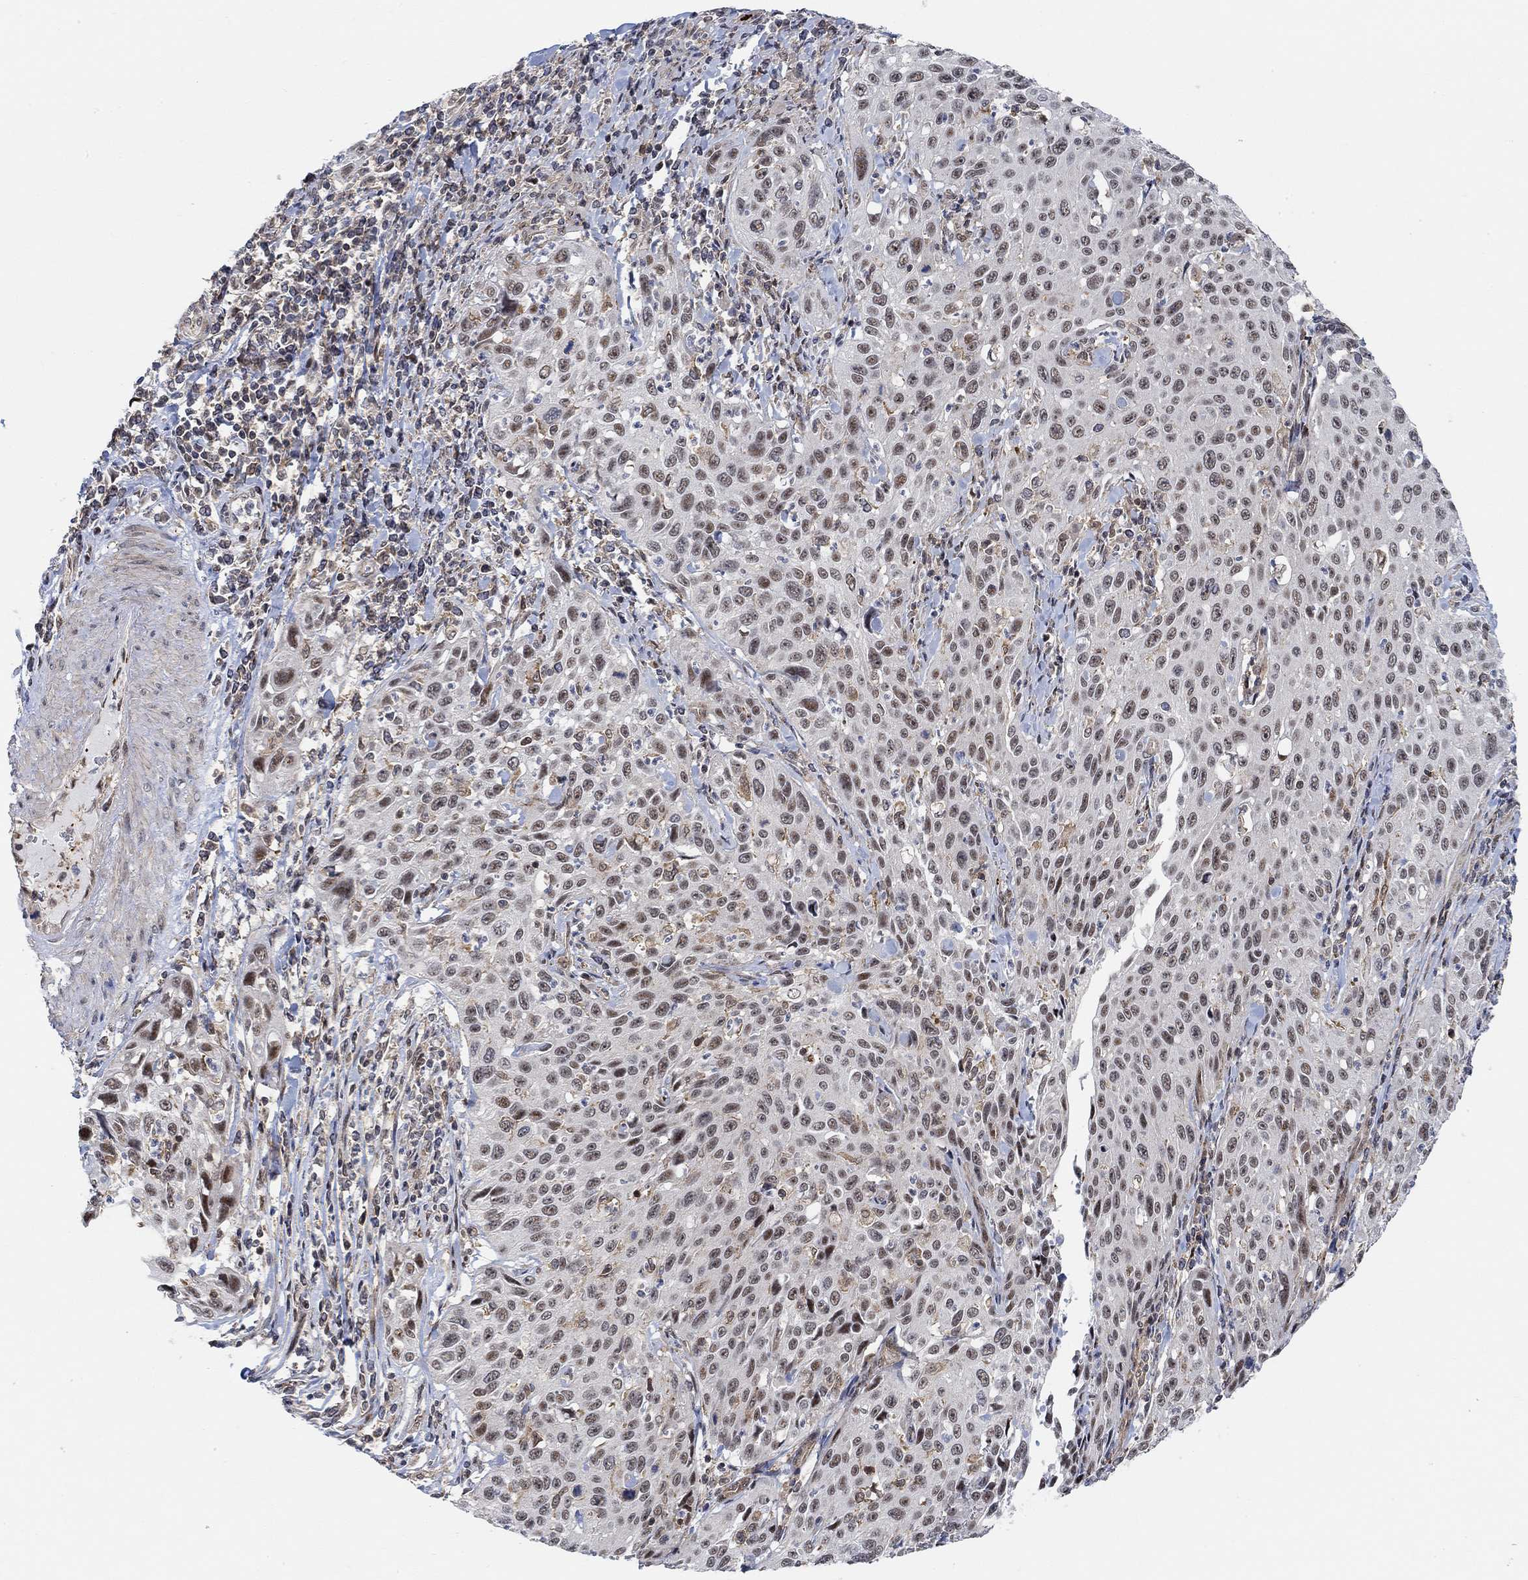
{"staining": {"intensity": "moderate", "quantity": "<25%", "location": "nuclear"}, "tissue": "cervical cancer", "cell_type": "Tumor cells", "image_type": "cancer", "snomed": [{"axis": "morphology", "description": "Squamous cell carcinoma, NOS"}, {"axis": "topography", "description": "Cervix"}], "caption": "Immunohistochemical staining of human cervical cancer shows low levels of moderate nuclear positivity in approximately <25% of tumor cells.", "gene": "PWWP2B", "patient": {"sex": "female", "age": 26}}